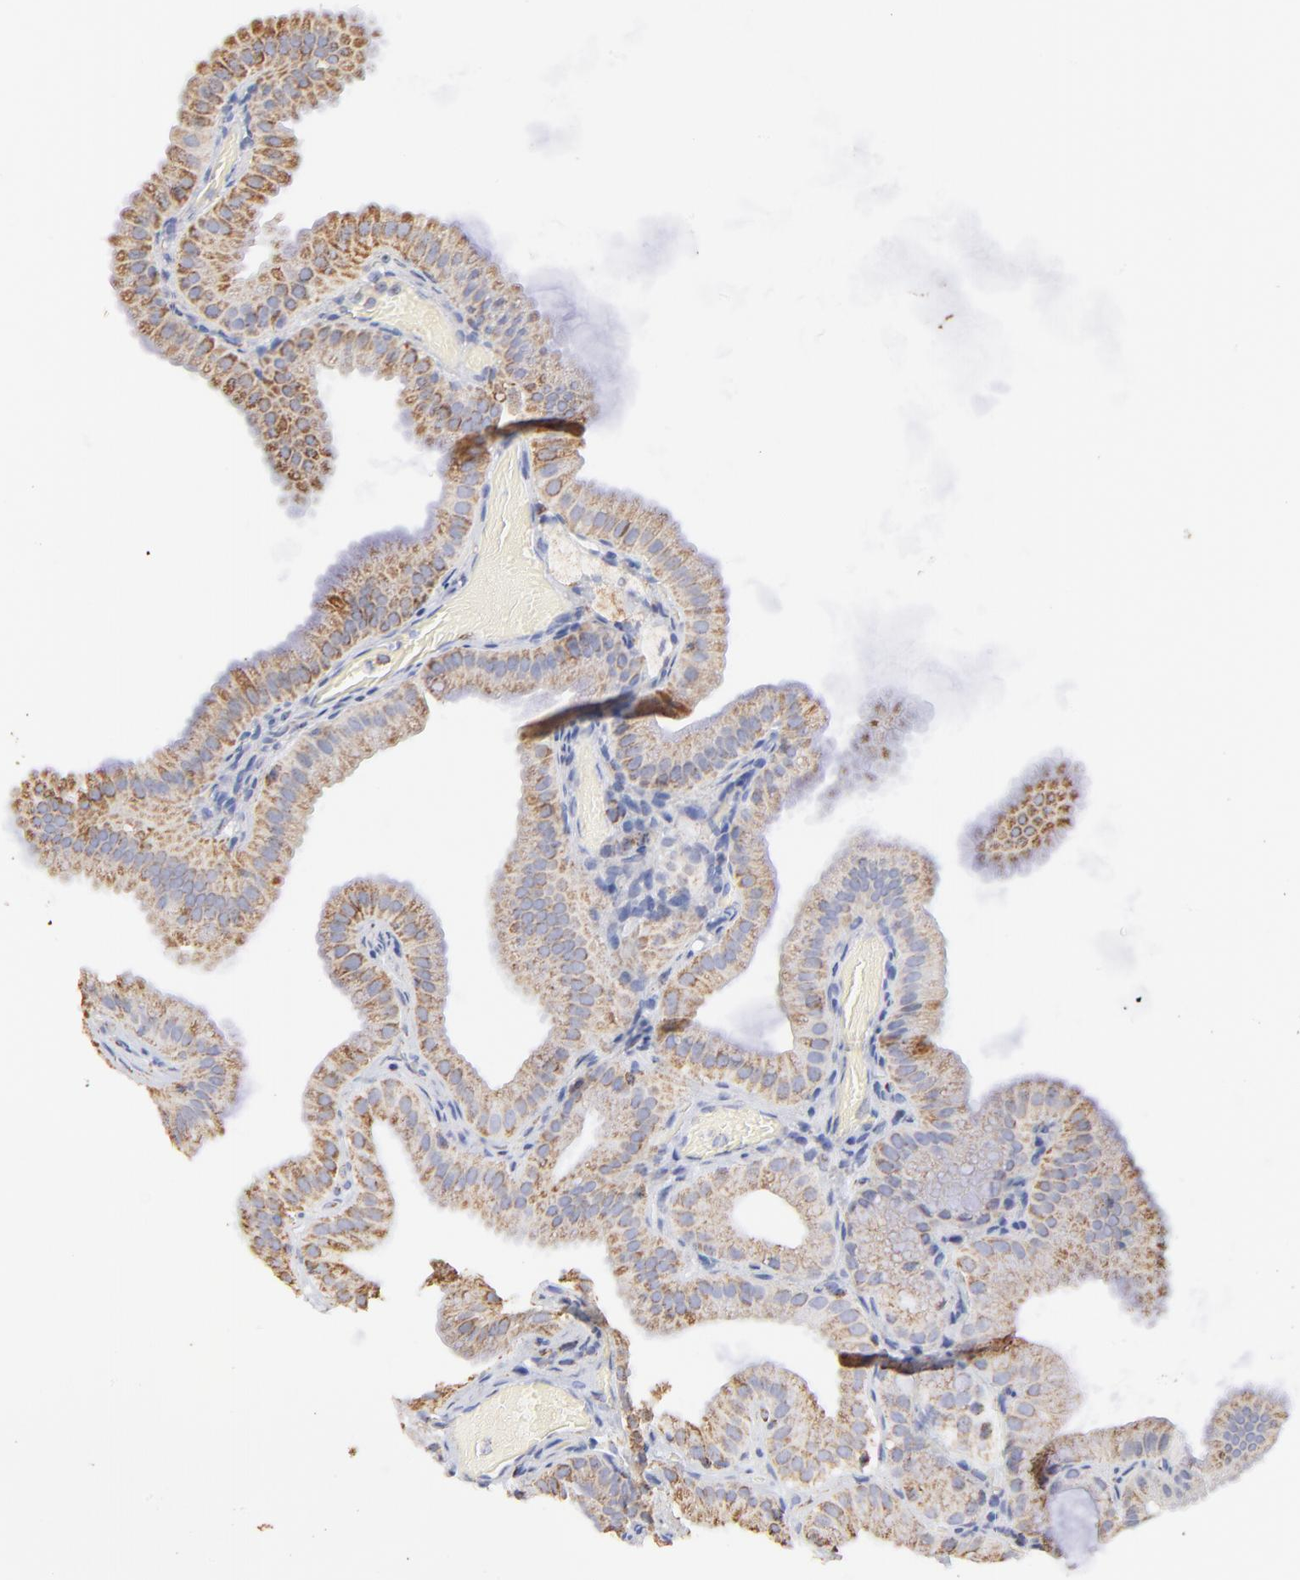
{"staining": {"intensity": "moderate", "quantity": ">75%", "location": "cytoplasmic/membranous"}, "tissue": "gallbladder", "cell_type": "Glandular cells", "image_type": "normal", "snomed": [{"axis": "morphology", "description": "Normal tissue, NOS"}, {"axis": "topography", "description": "Gallbladder"}], "caption": "DAB immunohistochemical staining of unremarkable gallbladder shows moderate cytoplasmic/membranous protein expression in about >75% of glandular cells. The protein of interest is stained brown, and the nuclei are stained in blue (DAB IHC with brightfield microscopy, high magnification).", "gene": "COX4I1", "patient": {"sex": "female", "age": 63}}